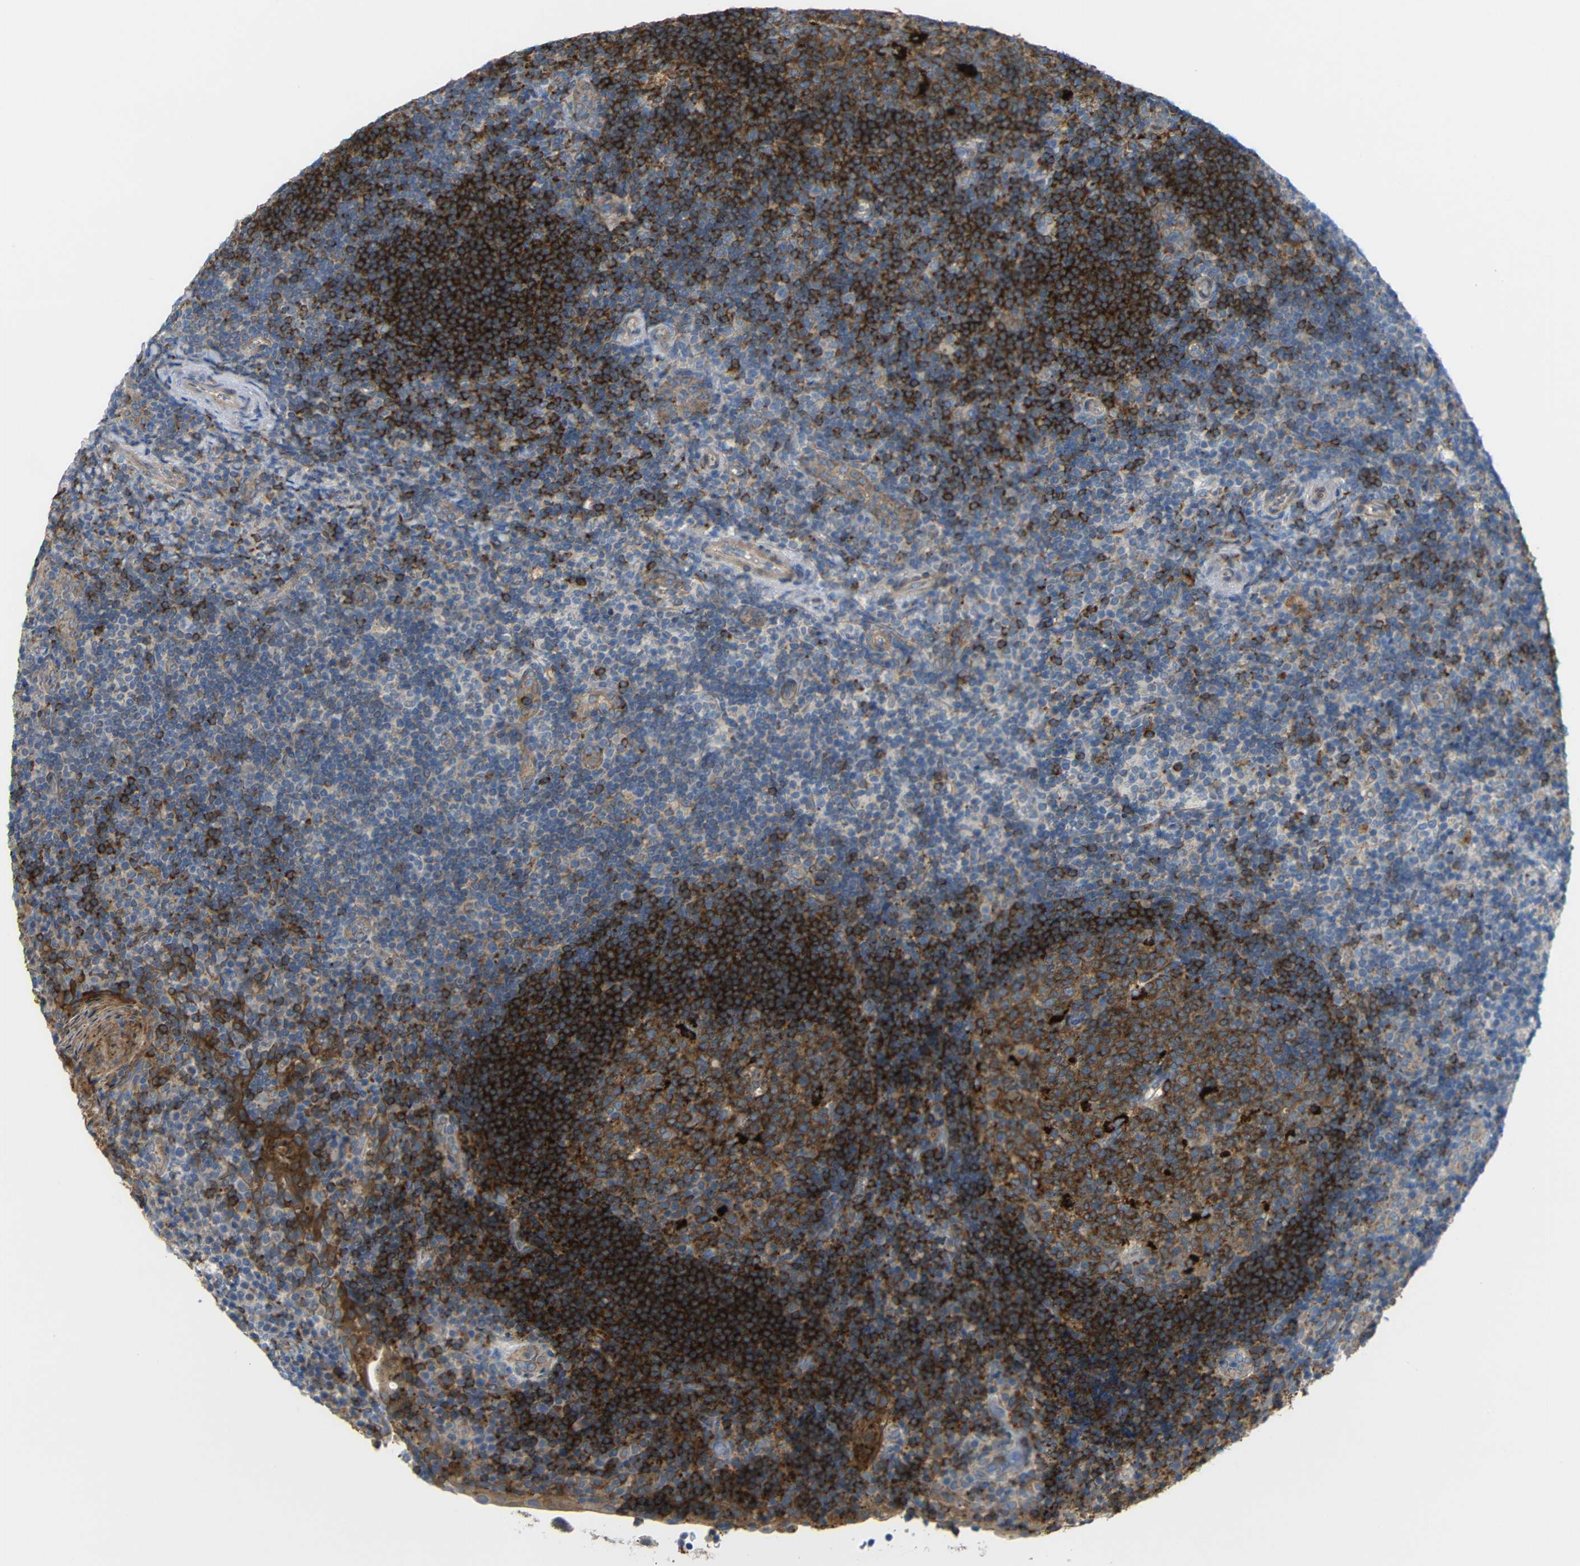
{"staining": {"intensity": "strong", "quantity": ">75%", "location": "cytoplasmic/membranous"}, "tissue": "tonsil", "cell_type": "Germinal center cells", "image_type": "normal", "snomed": [{"axis": "morphology", "description": "Normal tissue, NOS"}, {"axis": "topography", "description": "Tonsil"}], "caption": "Immunohistochemical staining of benign tonsil exhibits high levels of strong cytoplasmic/membranous staining in about >75% of germinal center cells.", "gene": "SYPL1", "patient": {"sex": "male", "age": 37}}